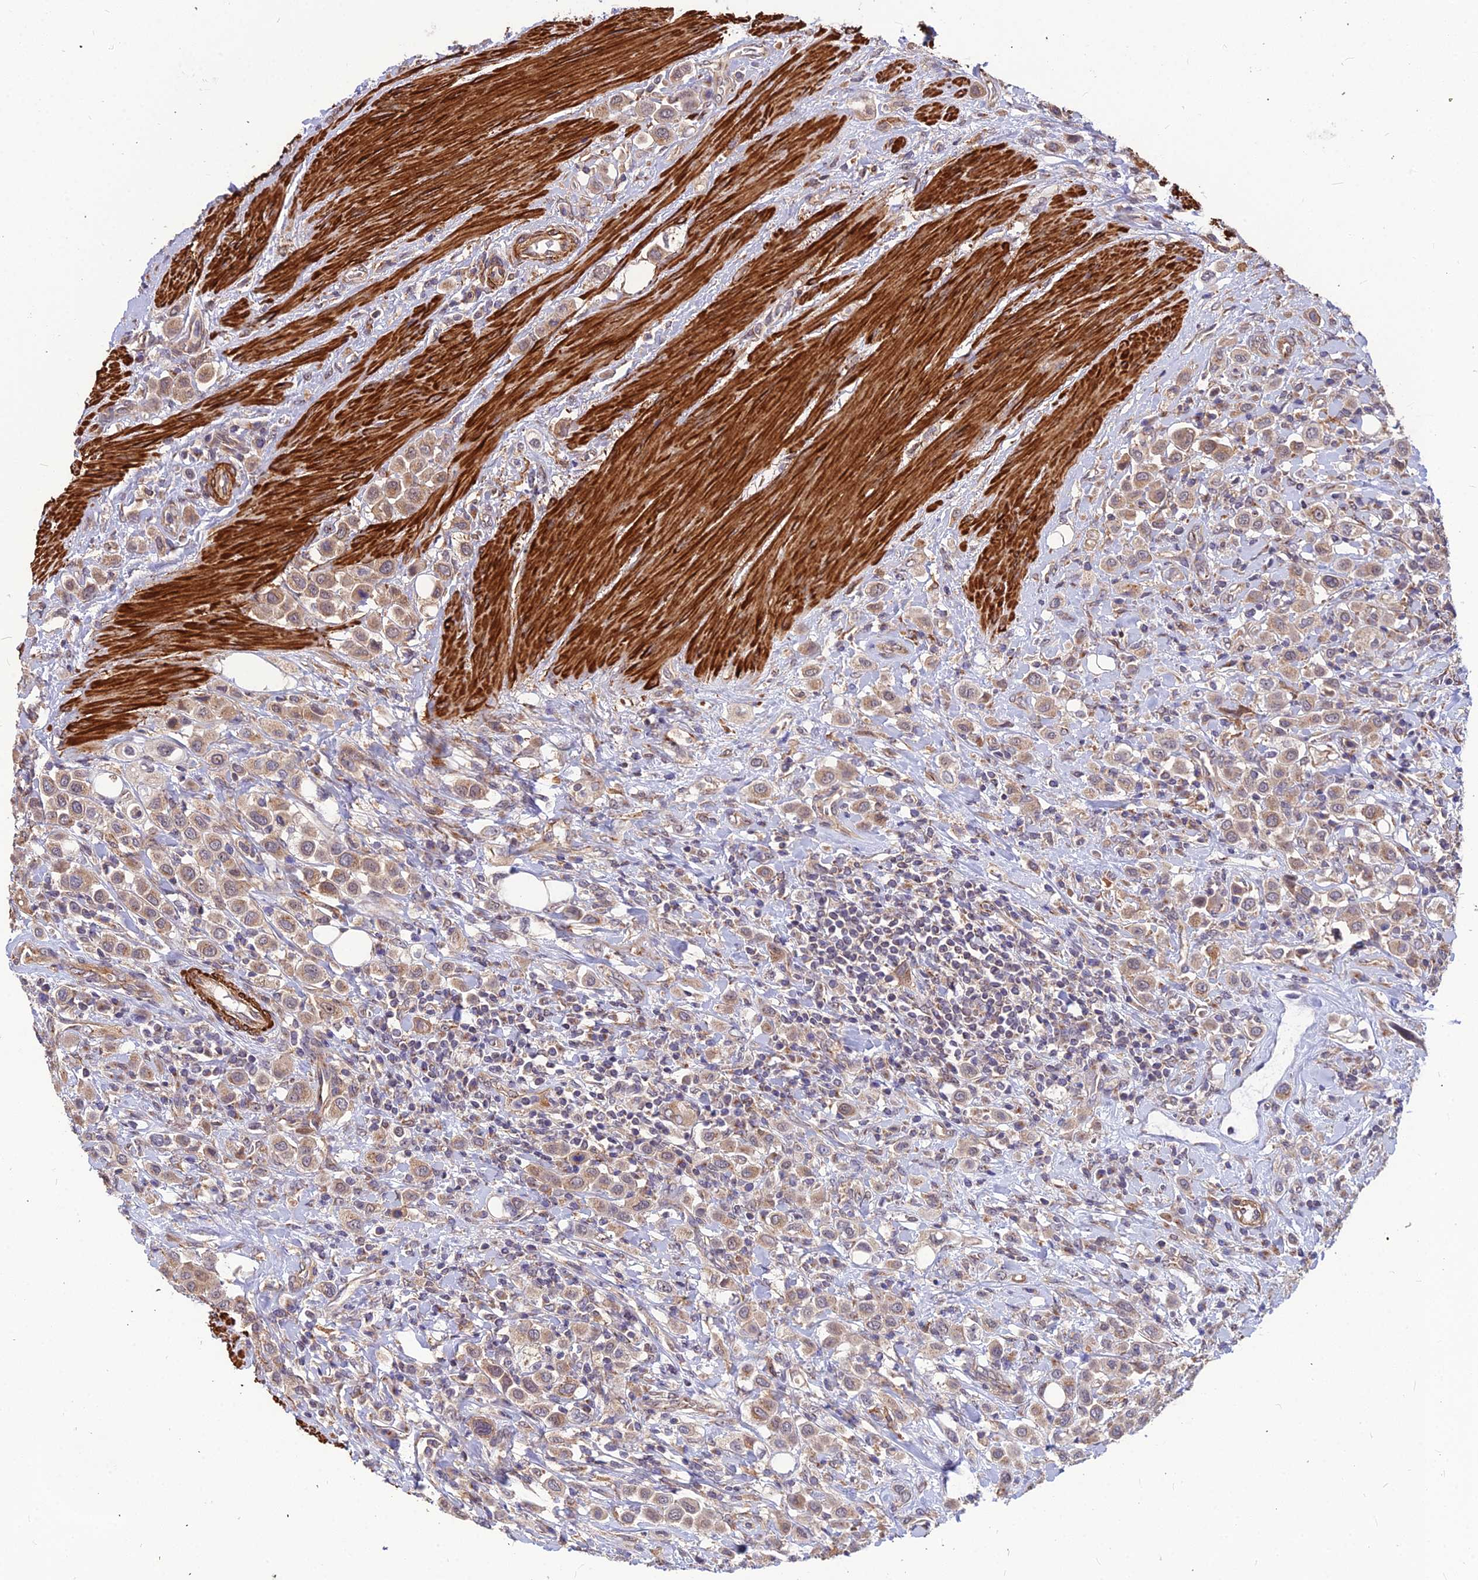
{"staining": {"intensity": "weak", "quantity": ">75%", "location": "cytoplasmic/membranous"}, "tissue": "urothelial cancer", "cell_type": "Tumor cells", "image_type": "cancer", "snomed": [{"axis": "morphology", "description": "Urothelial carcinoma, High grade"}, {"axis": "topography", "description": "Urinary bladder"}], "caption": "Weak cytoplasmic/membranous positivity for a protein is appreciated in approximately >75% of tumor cells of urothelial carcinoma (high-grade) using immunohistochemistry (IHC).", "gene": "LEKR1", "patient": {"sex": "male", "age": 50}}